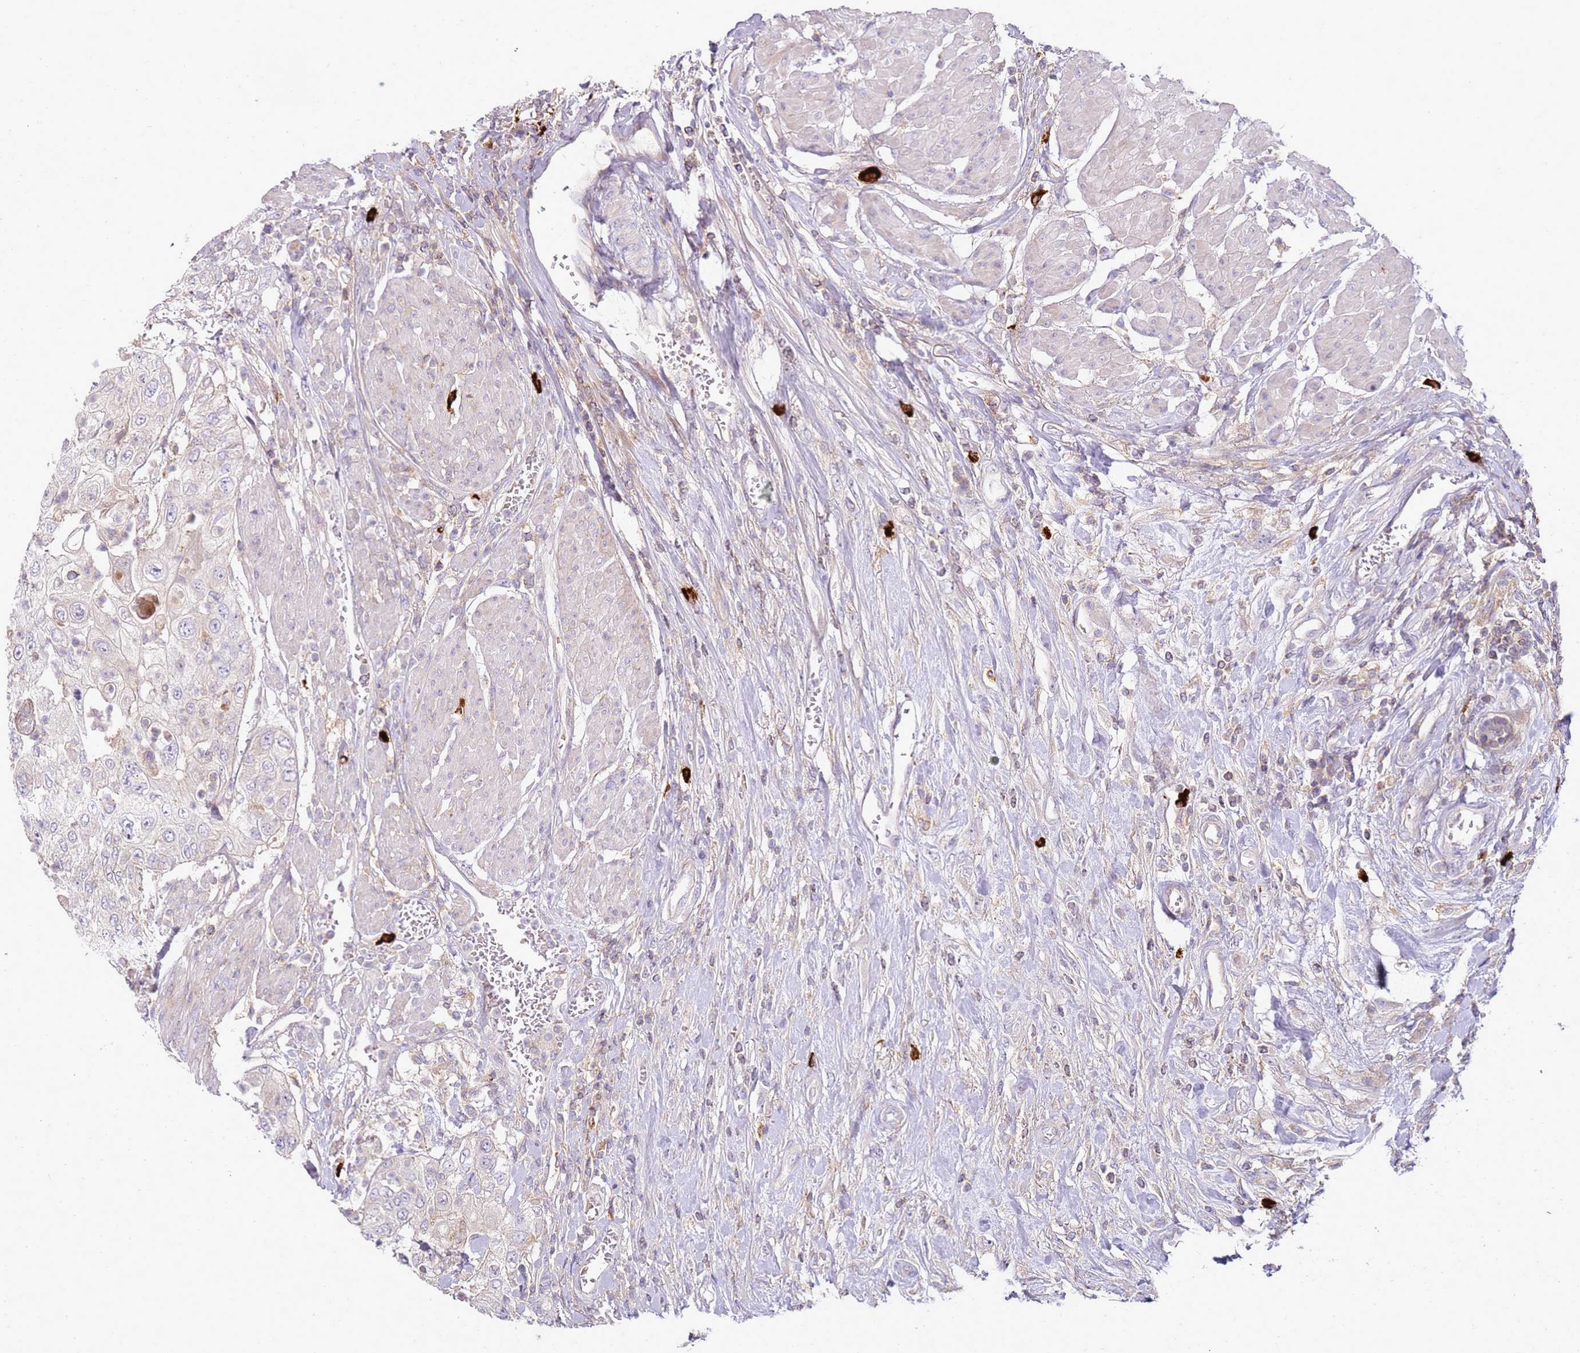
{"staining": {"intensity": "negative", "quantity": "none", "location": "none"}, "tissue": "urothelial cancer", "cell_type": "Tumor cells", "image_type": "cancer", "snomed": [{"axis": "morphology", "description": "Urothelial carcinoma, High grade"}, {"axis": "topography", "description": "Urinary bladder"}], "caption": "Tumor cells show no significant protein positivity in high-grade urothelial carcinoma.", "gene": "FPR1", "patient": {"sex": "female", "age": 79}}